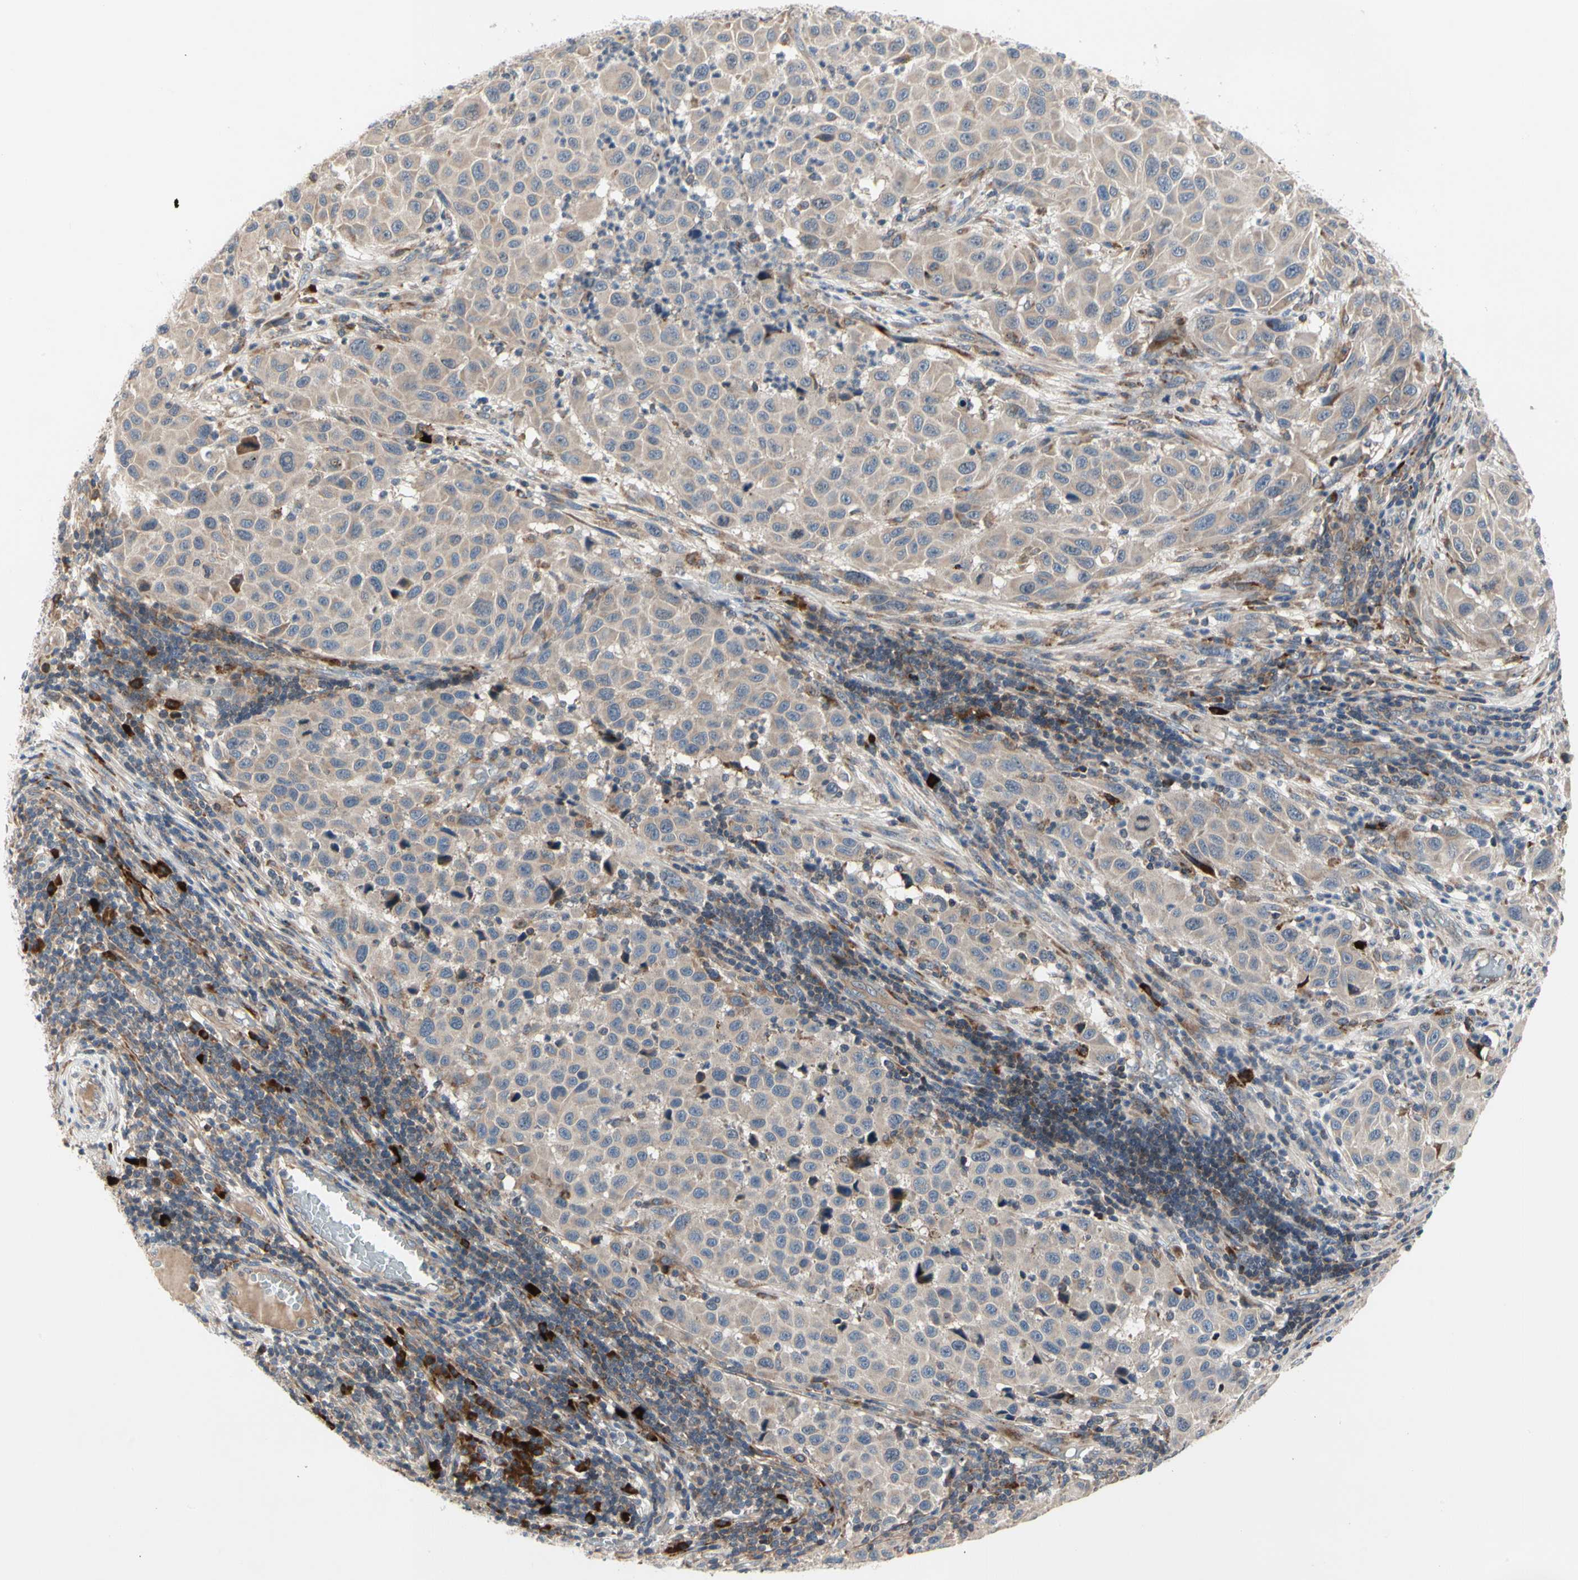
{"staining": {"intensity": "weak", "quantity": ">75%", "location": "cytoplasmic/membranous"}, "tissue": "melanoma", "cell_type": "Tumor cells", "image_type": "cancer", "snomed": [{"axis": "morphology", "description": "Malignant melanoma, Metastatic site"}, {"axis": "topography", "description": "Lymph node"}], "caption": "Protein expression by immunohistochemistry shows weak cytoplasmic/membranous expression in about >75% of tumor cells in melanoma.", "gene": "MMEL1", "patient": {"sex": "male", "age": 61}}